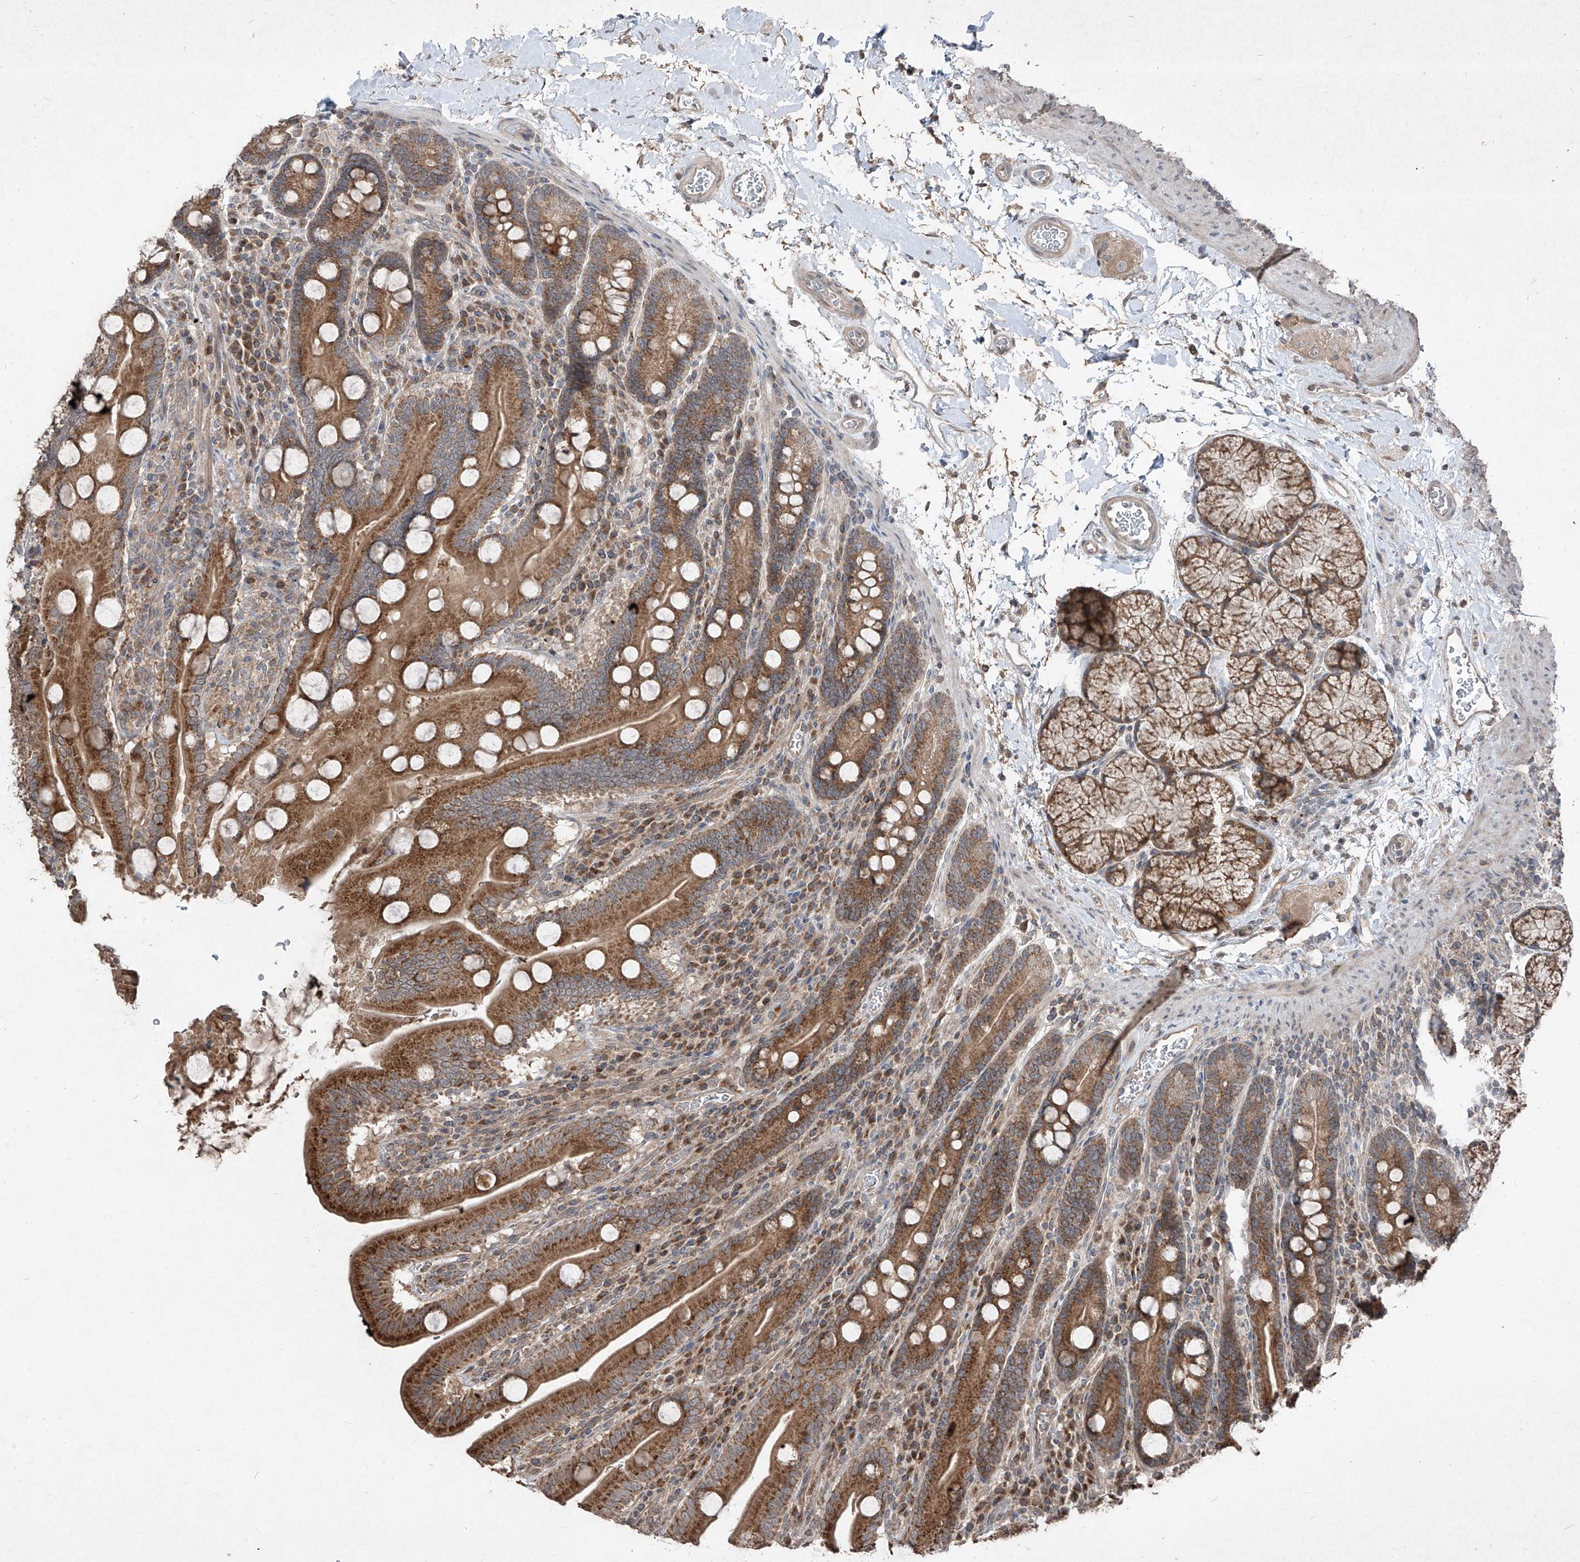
{"staining": {"intensity": "strong", "quantity": ">75%", "location": "cytoplasmic/membranous"}, "tissue": "duodenum", "cell_type": "Glandular cells", "image_type": "normal", "snomed": [{"axis": "morphology", "description": "Normal tissue, NOS"}, {"axis": "topography", "description": "Duodenum"}], "caption": "An IHC micrograph of normal tissue is shown. Protein staining in brown highlights strong cytoplasmic/membranous positivity in duodenum within glandular cells.", "gene": "ABCD3", "patient": {"sex": "male", "age": 35}}